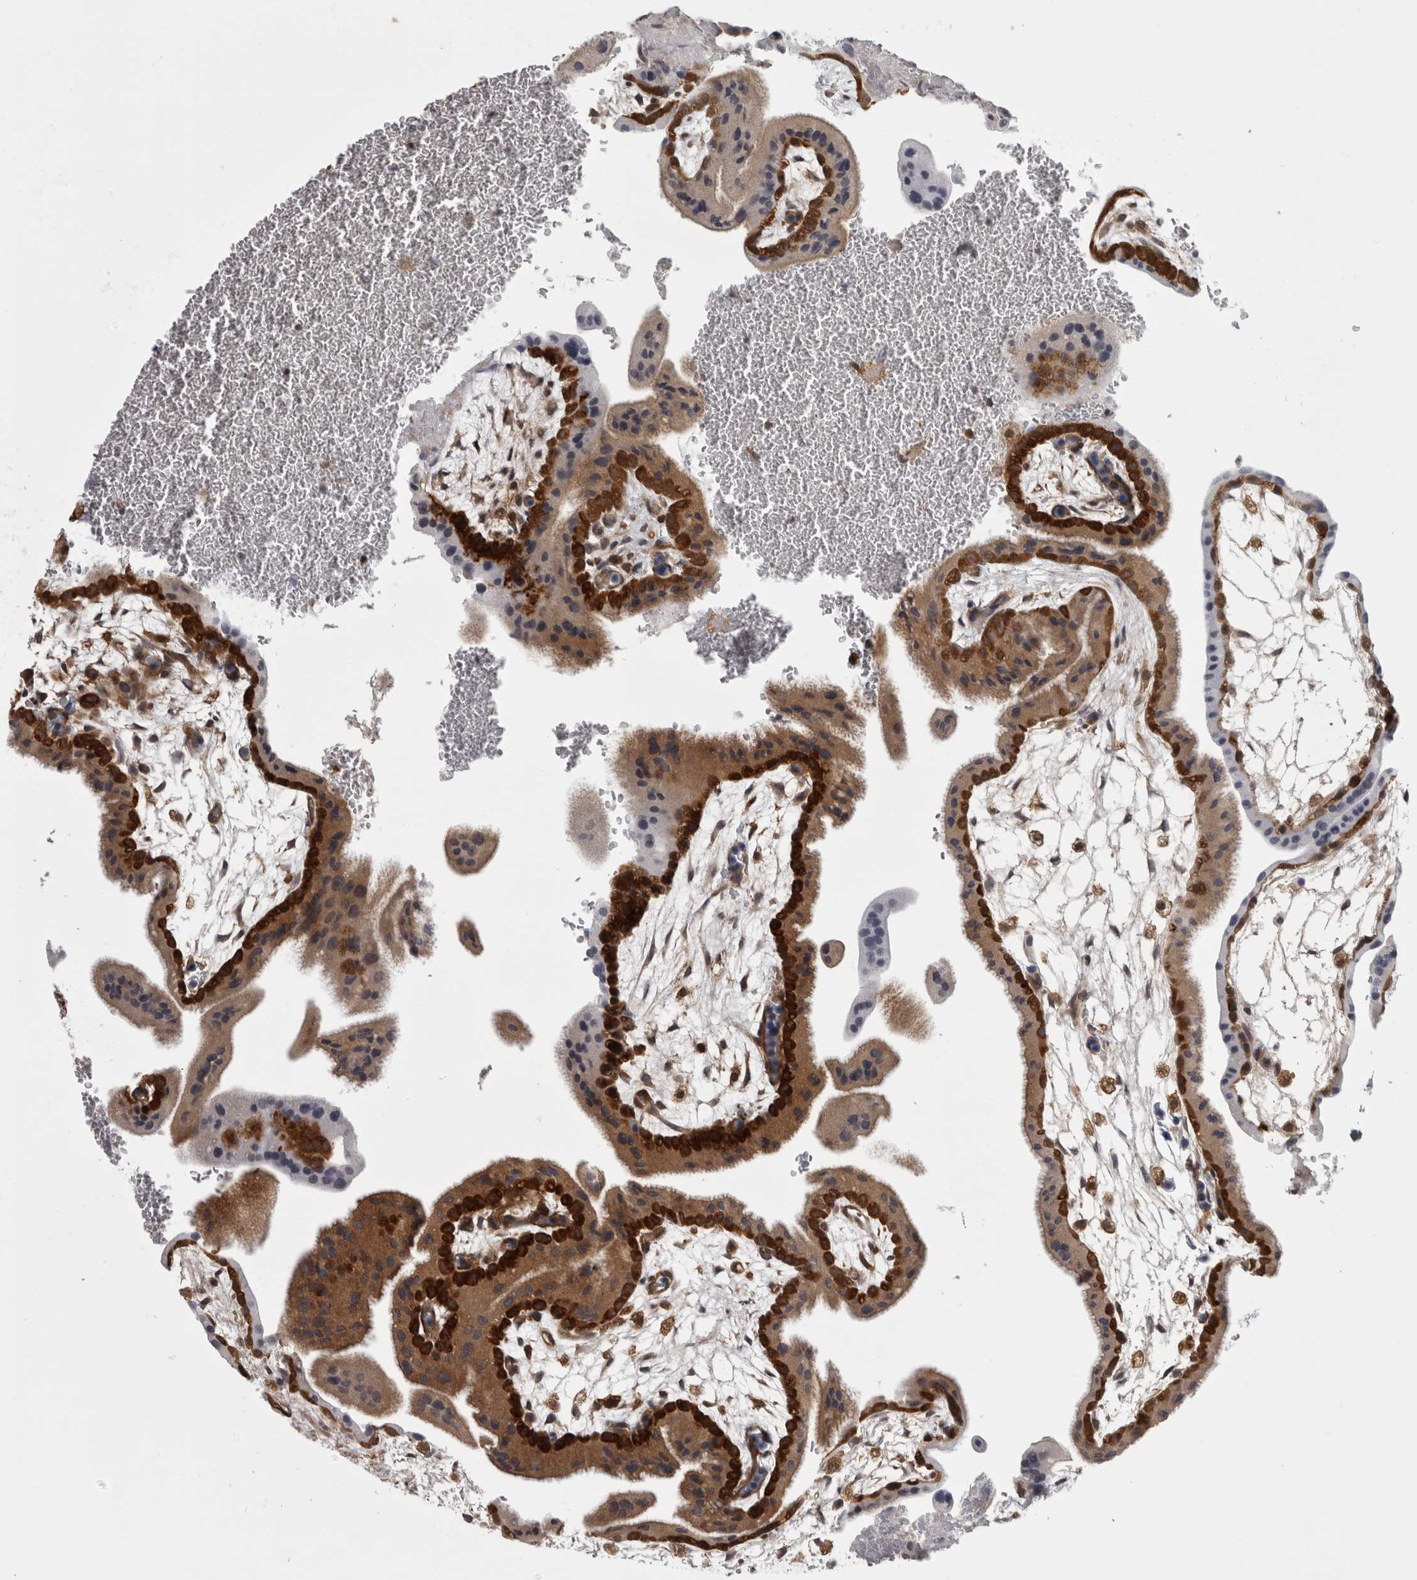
{"staining": {"intensity": "moderate", "quantity": "<25%", "location": "cytoplasmic/membranous,nuclear"}, "tissue": "placenta", "cell_type": "Decidual cells", "image_type": "normal", "snomed": [{"axis": "morphology", "description": "Normal tissue, NOS"}, {"axis": "topography", "description": "Placenta"}], "caption": "Protein expression analysis of unremarkable human placenta reveals moderate cytoplasmic/membranous,nuclear staining in approximately <25% of decidual cells.", "gene": "CACYBP", "patient": {"sex": "female", "age": 35}}